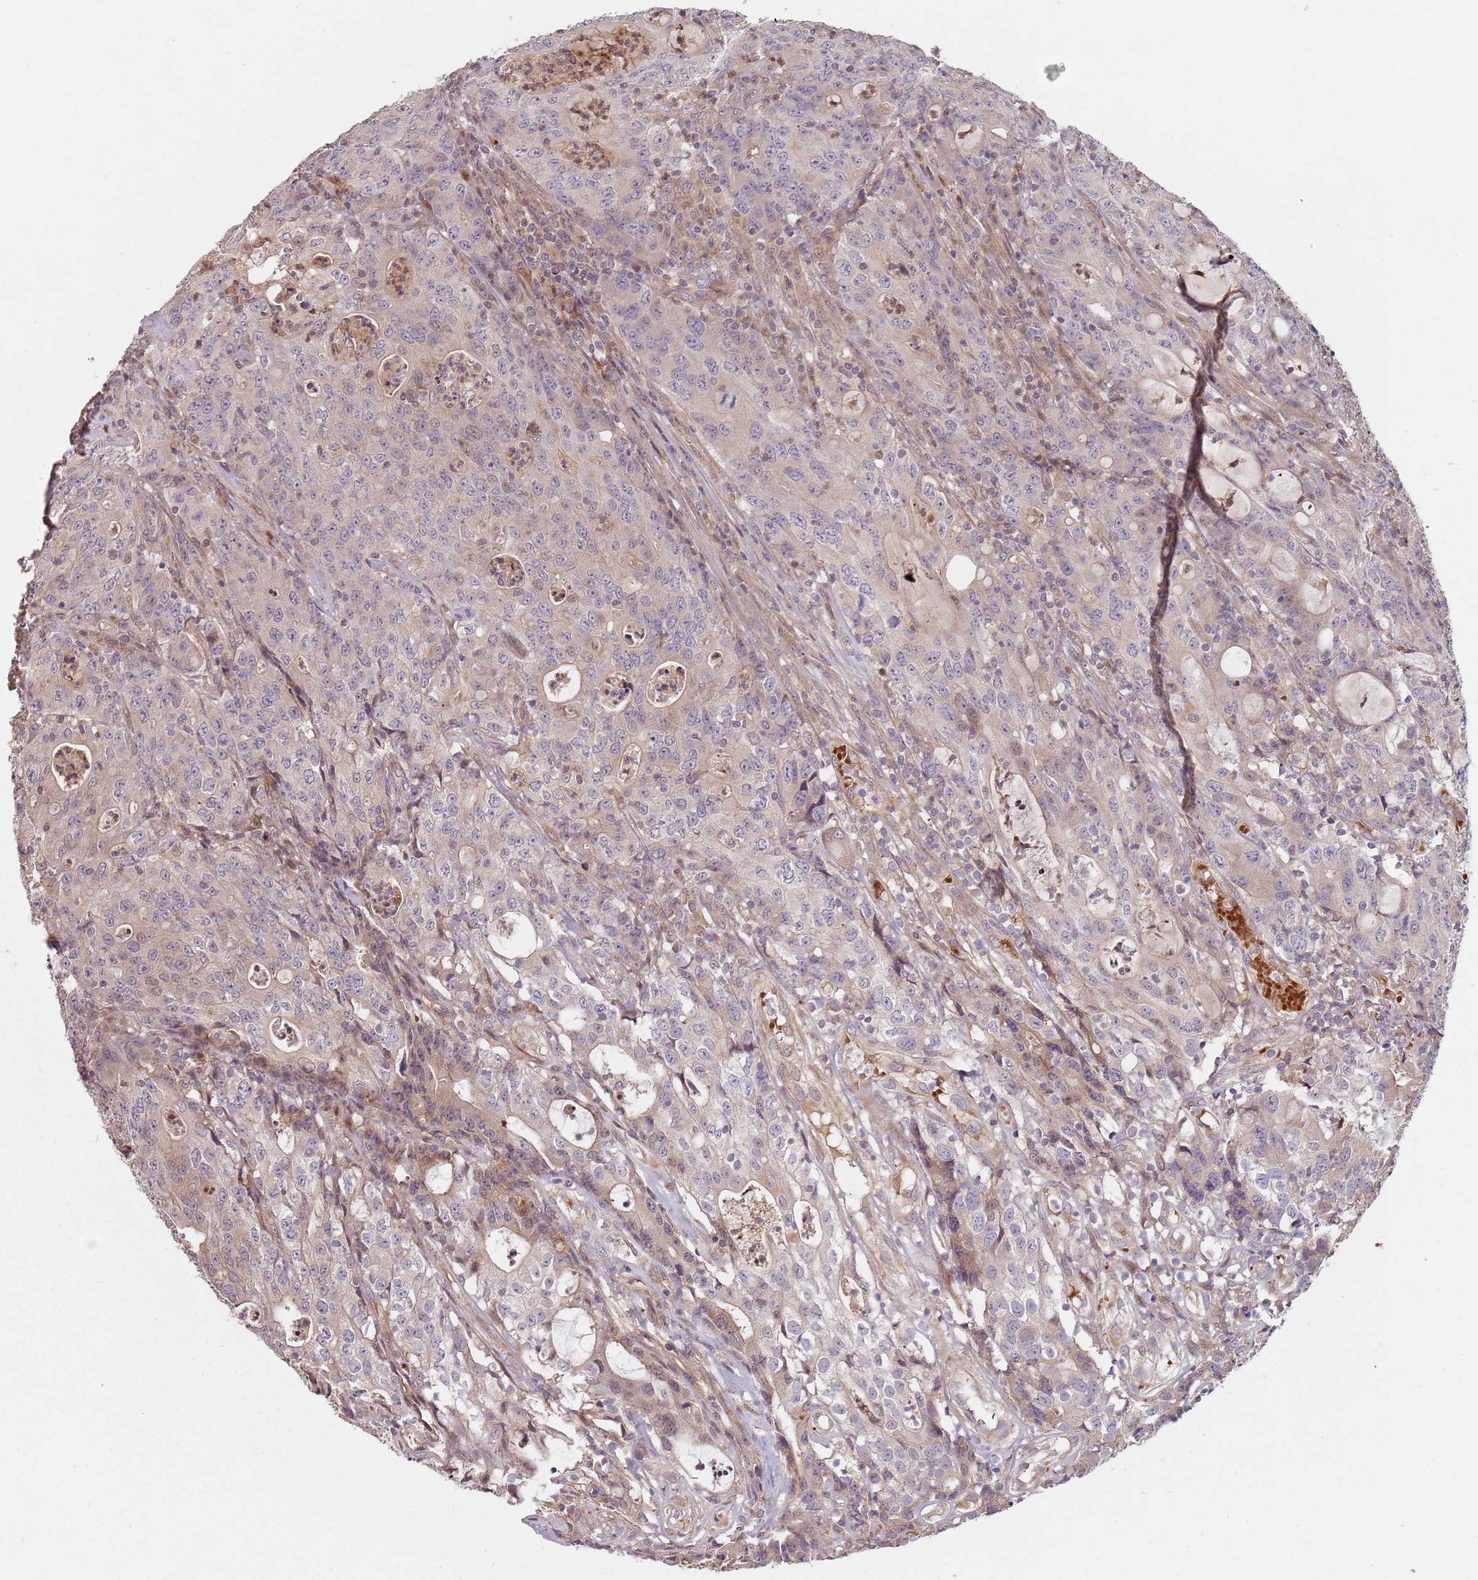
{"staining": {"intensity": "negative", "quantity": "none", "location": "none"}, "tissue": "colorectal cancer", "cell_type": "Tumor cells", "image_type": "cancer", "snomed": [{"axis": "morphology", "description": "Adenocarcinoma, NOS"}, {"axis": "topography", "description": "Colon"}], "caption": "DAB immunohistochemical staining of human colorectal cancer (adenocarcinoma) shows no significant staining in tumor cells.", "gene": "GPR180", "patient": {"sex": "male", "age": 83}}